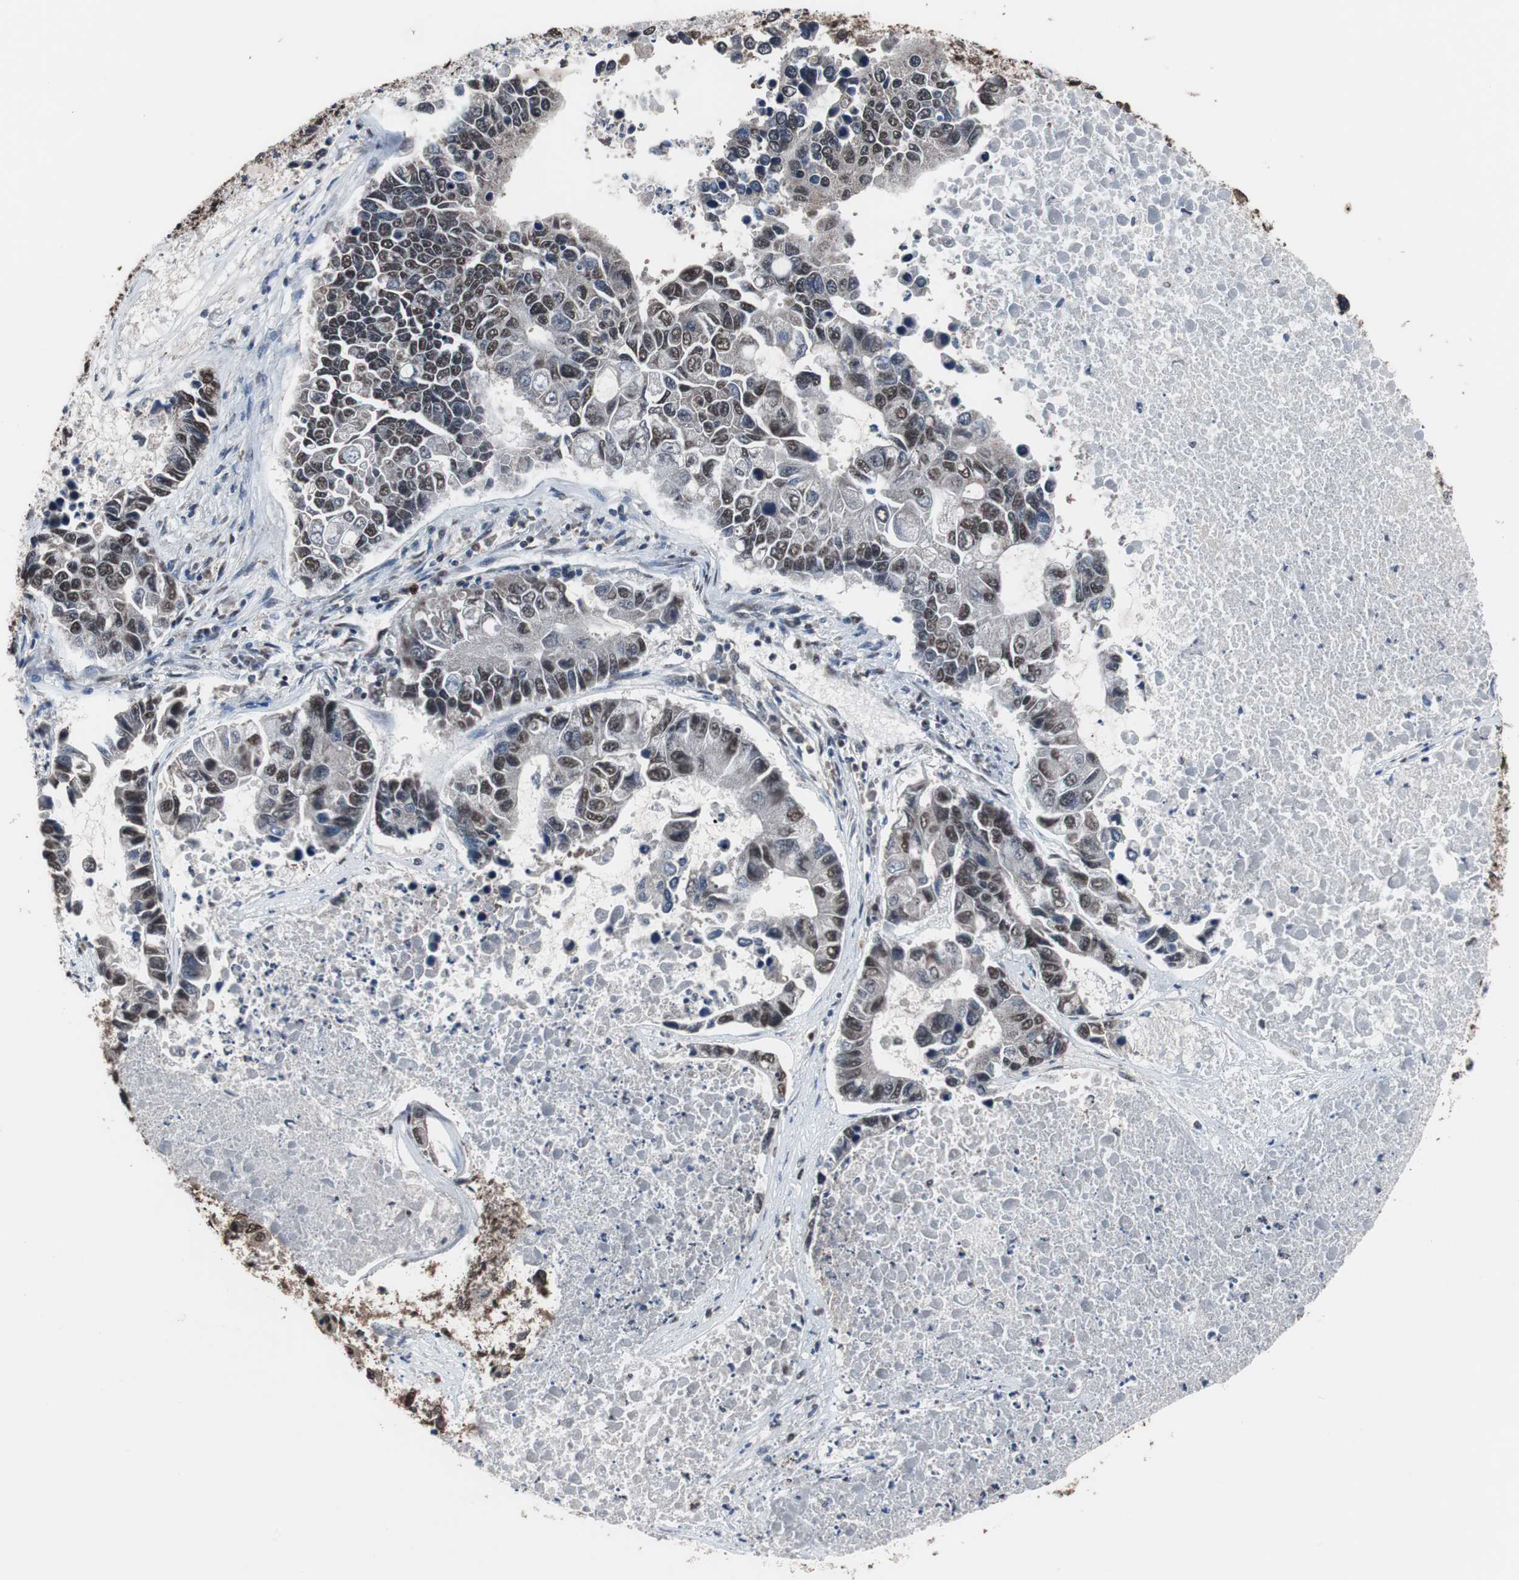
{"staining": {"intensity": "weak", "quantity": "25%-75%", "location": "nuclear"}, "tissue": "lung cancer", "cell_type": "Tumor cells", "image_type": "cancer", "snomed": [{"axis": "morphology", "description": "Adenocarcinoma, NOS"}, {"axis": "topography", "description": "Lung"}], "caption": "There is low levels of weak nuclear positivity in tumor cells of lung cancer, as demonstrated by immunohistochemical staining (brown color).", "gene": "MED27", "patient": {"sex": "female", "age": 51}}